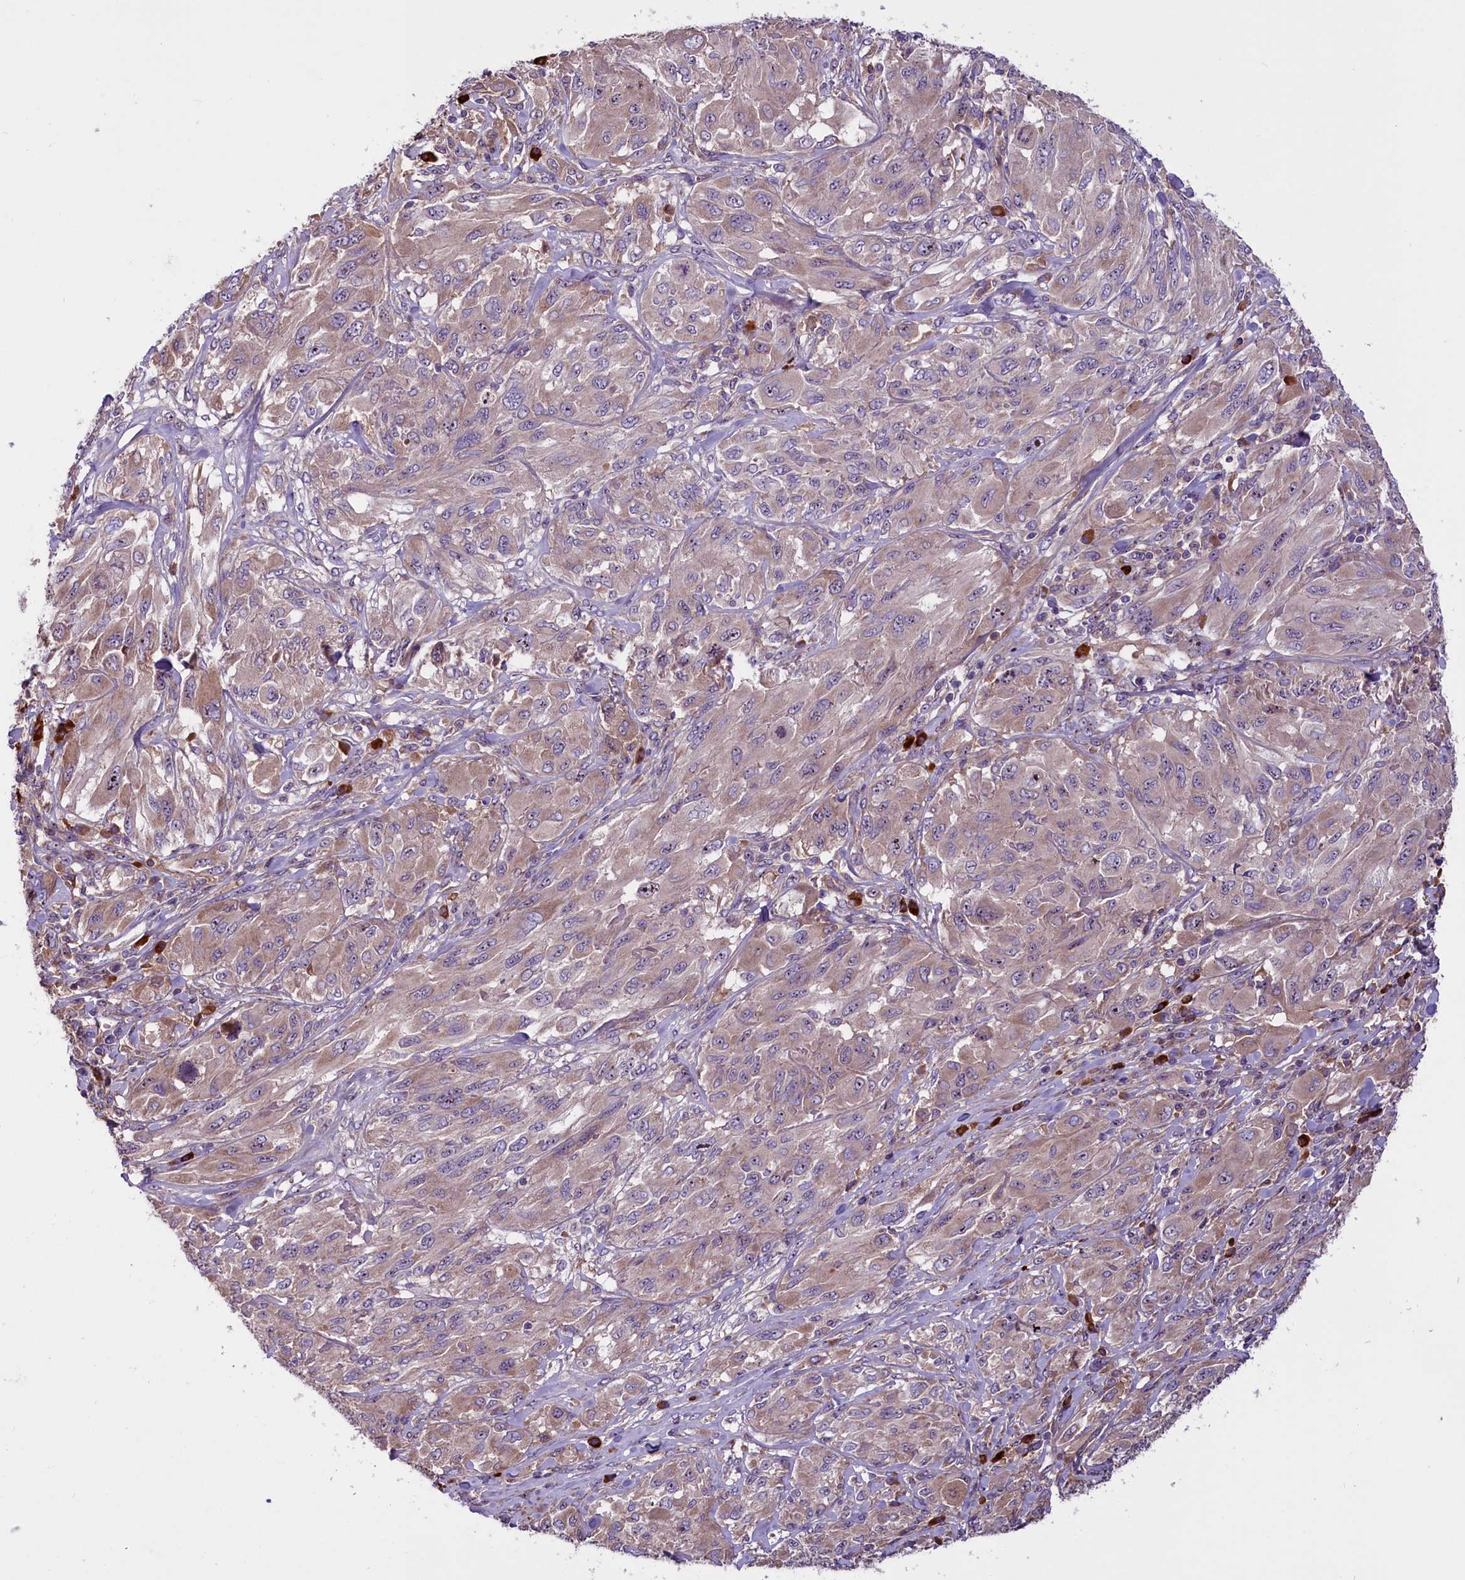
{"staining": {"intensity": "weak", "quantity": ">75%", "location": "cytoplasmic/membranous"}, "tissue": "melanoma", "cell_type": "Tumor cells", "image_type": "cancer", "snomed": [{"axis": "morphology", "description": "Malignant melanoma, NOS"}, {"axis": "topography", "description": "Skin"}], "caption": "Weak cytoplasmic/membranous expression for a protein is present in approximately >75% of tumor cells of melanoma using immunohistochemistry (IHC).", "gene": "FRY", "patient": {"sex": "female", "age": 91}}